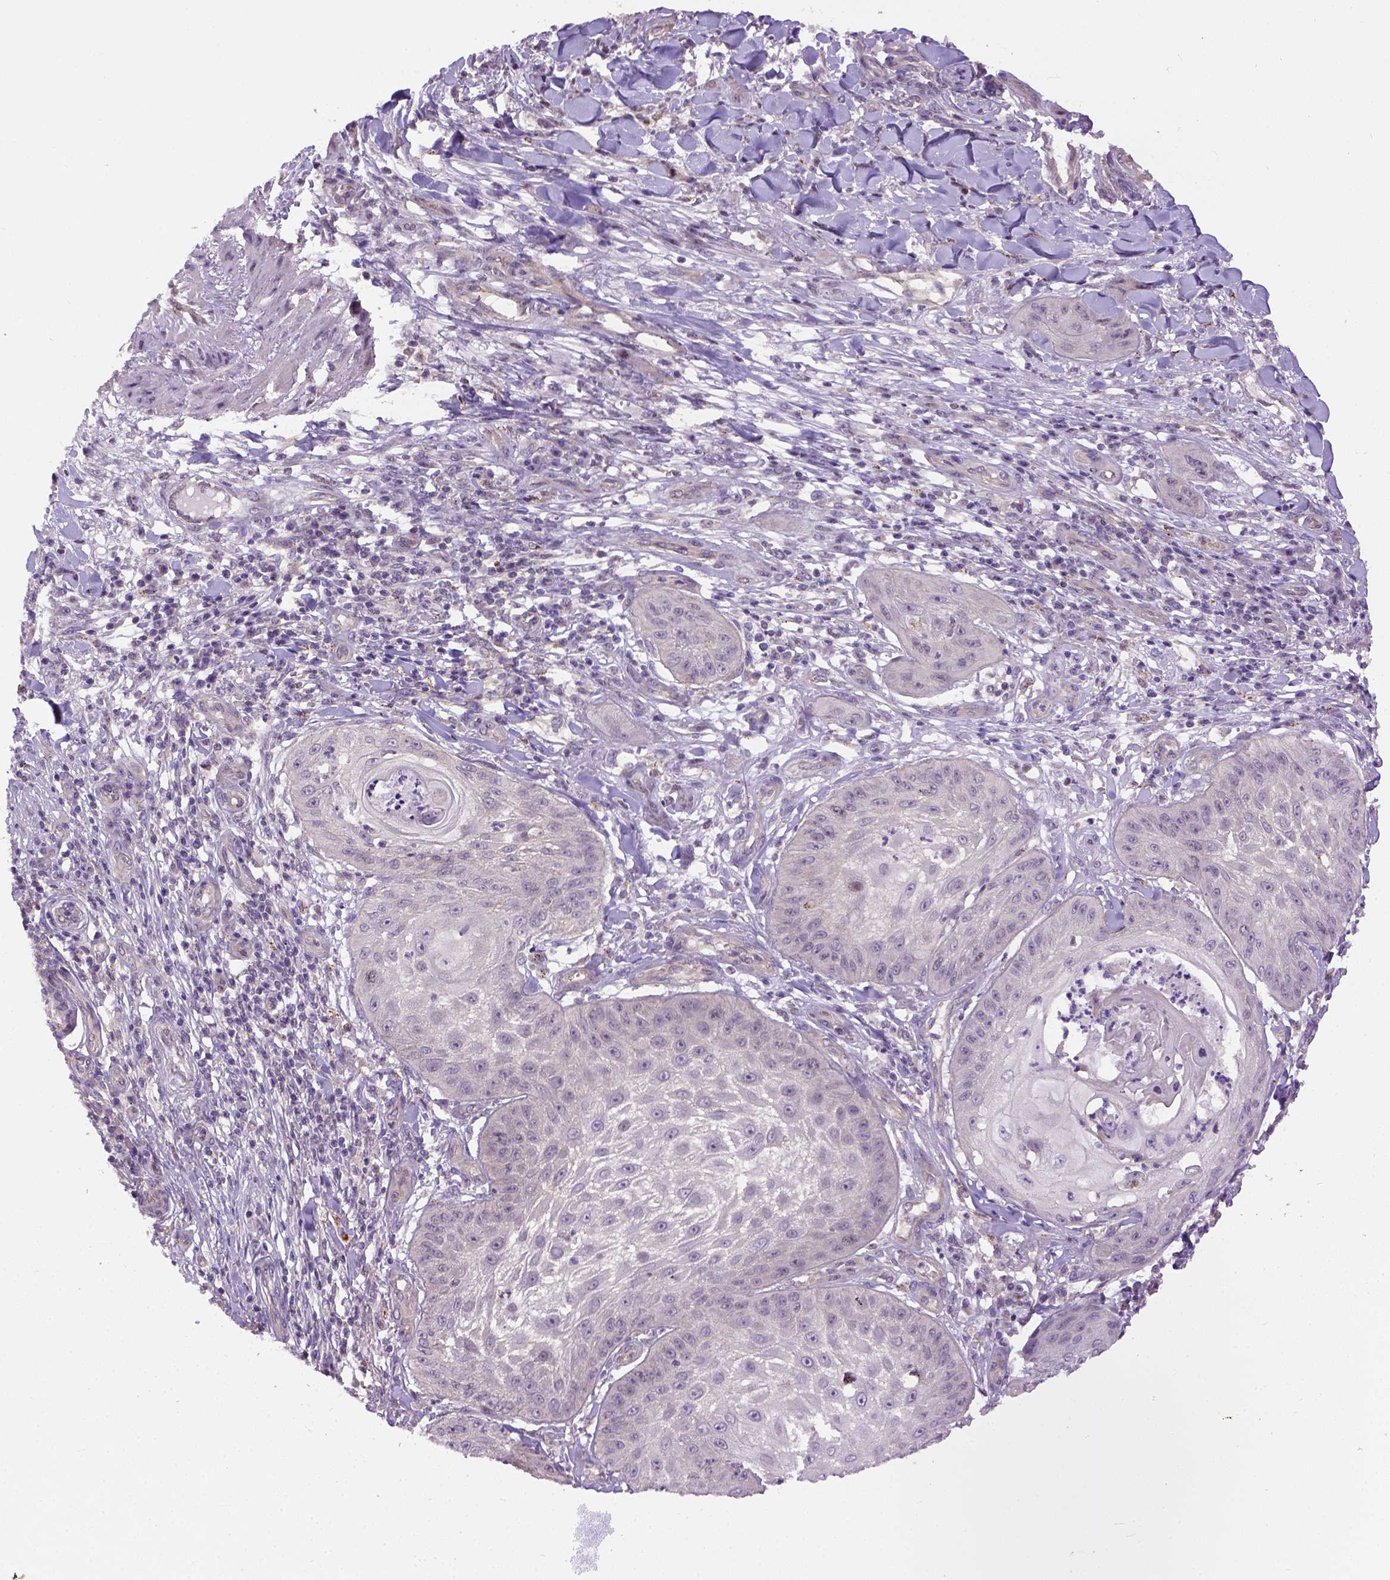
{"staining": {"intensity": "negative", "quantity": "none", "location": "none"}, "tissue": "skin cancer", "cell_type": "Tumor cells", "image_type": "cancer", "snomed": [{"axis": "morphology", "description": "Squamous cell carcinoma, NOS"}, {"axis": "topography", "description": "Skin"}], "caption": "The image reveals no staining of tumor cells in skin cancer (squamous cell carcinoma).", "gene": "KAZN", "patient": {"sex": "male", "age": 70}}